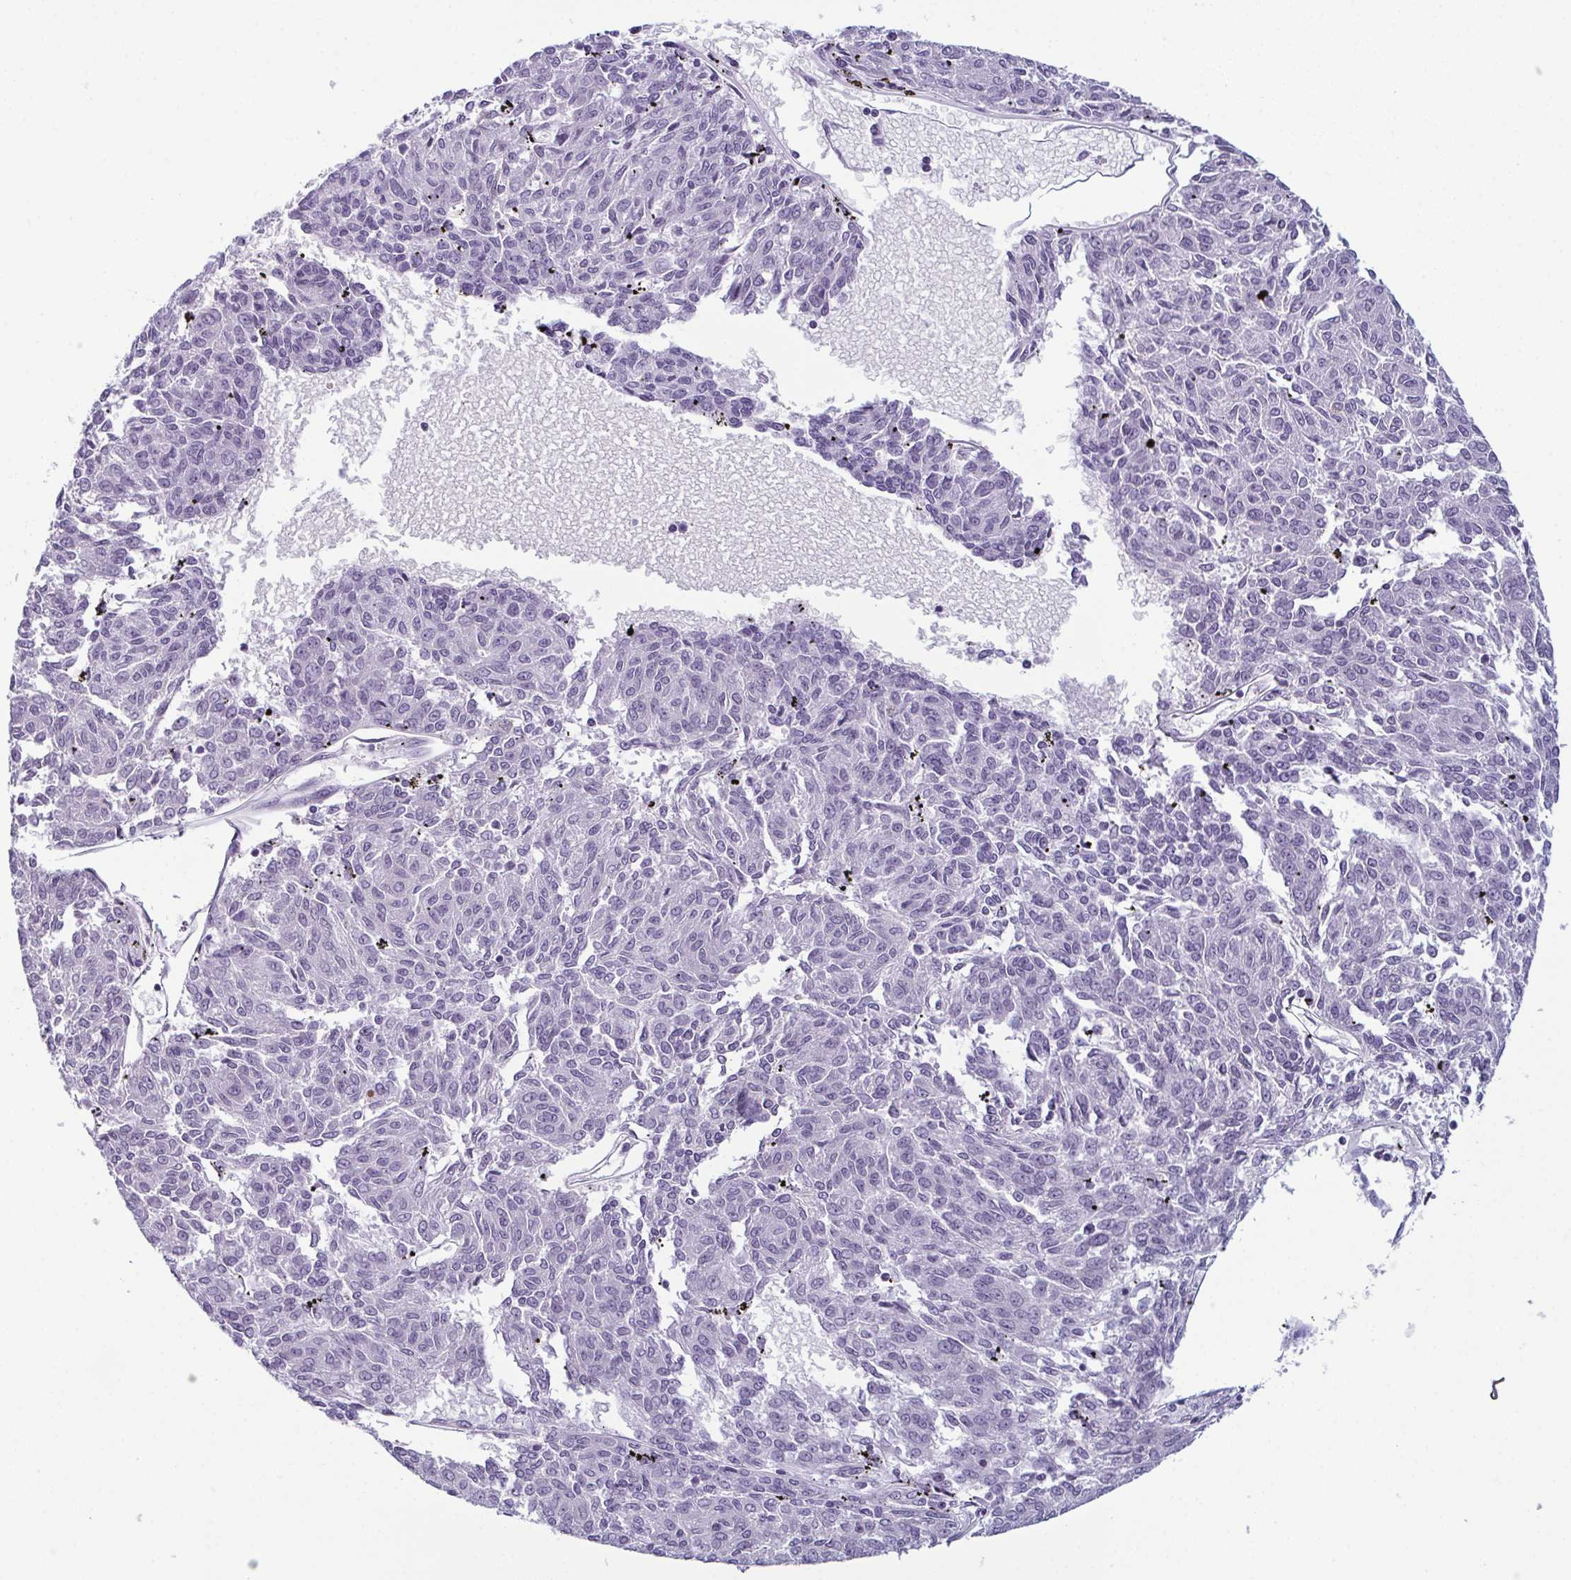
{"staining": {"intensity": "negative", "quantity": "none", "location": "none"}, "tissue": "melanoma", "cell_type": "Tumor cells", "image_type": "cancer", "snomed": [{"axis": "morphology", "description": "Malignant melanoma, NOS"}, {"axis": "topography", "description": "Skin"}], "caption": "Immunohistochemistry photomicrograph of neoplastic tissue: malignant melanoma stained with DAB displays no significant protein positivity in tumor cells.", "gene": "RBM7", "patient": {"sex": "female", "age": 72}}